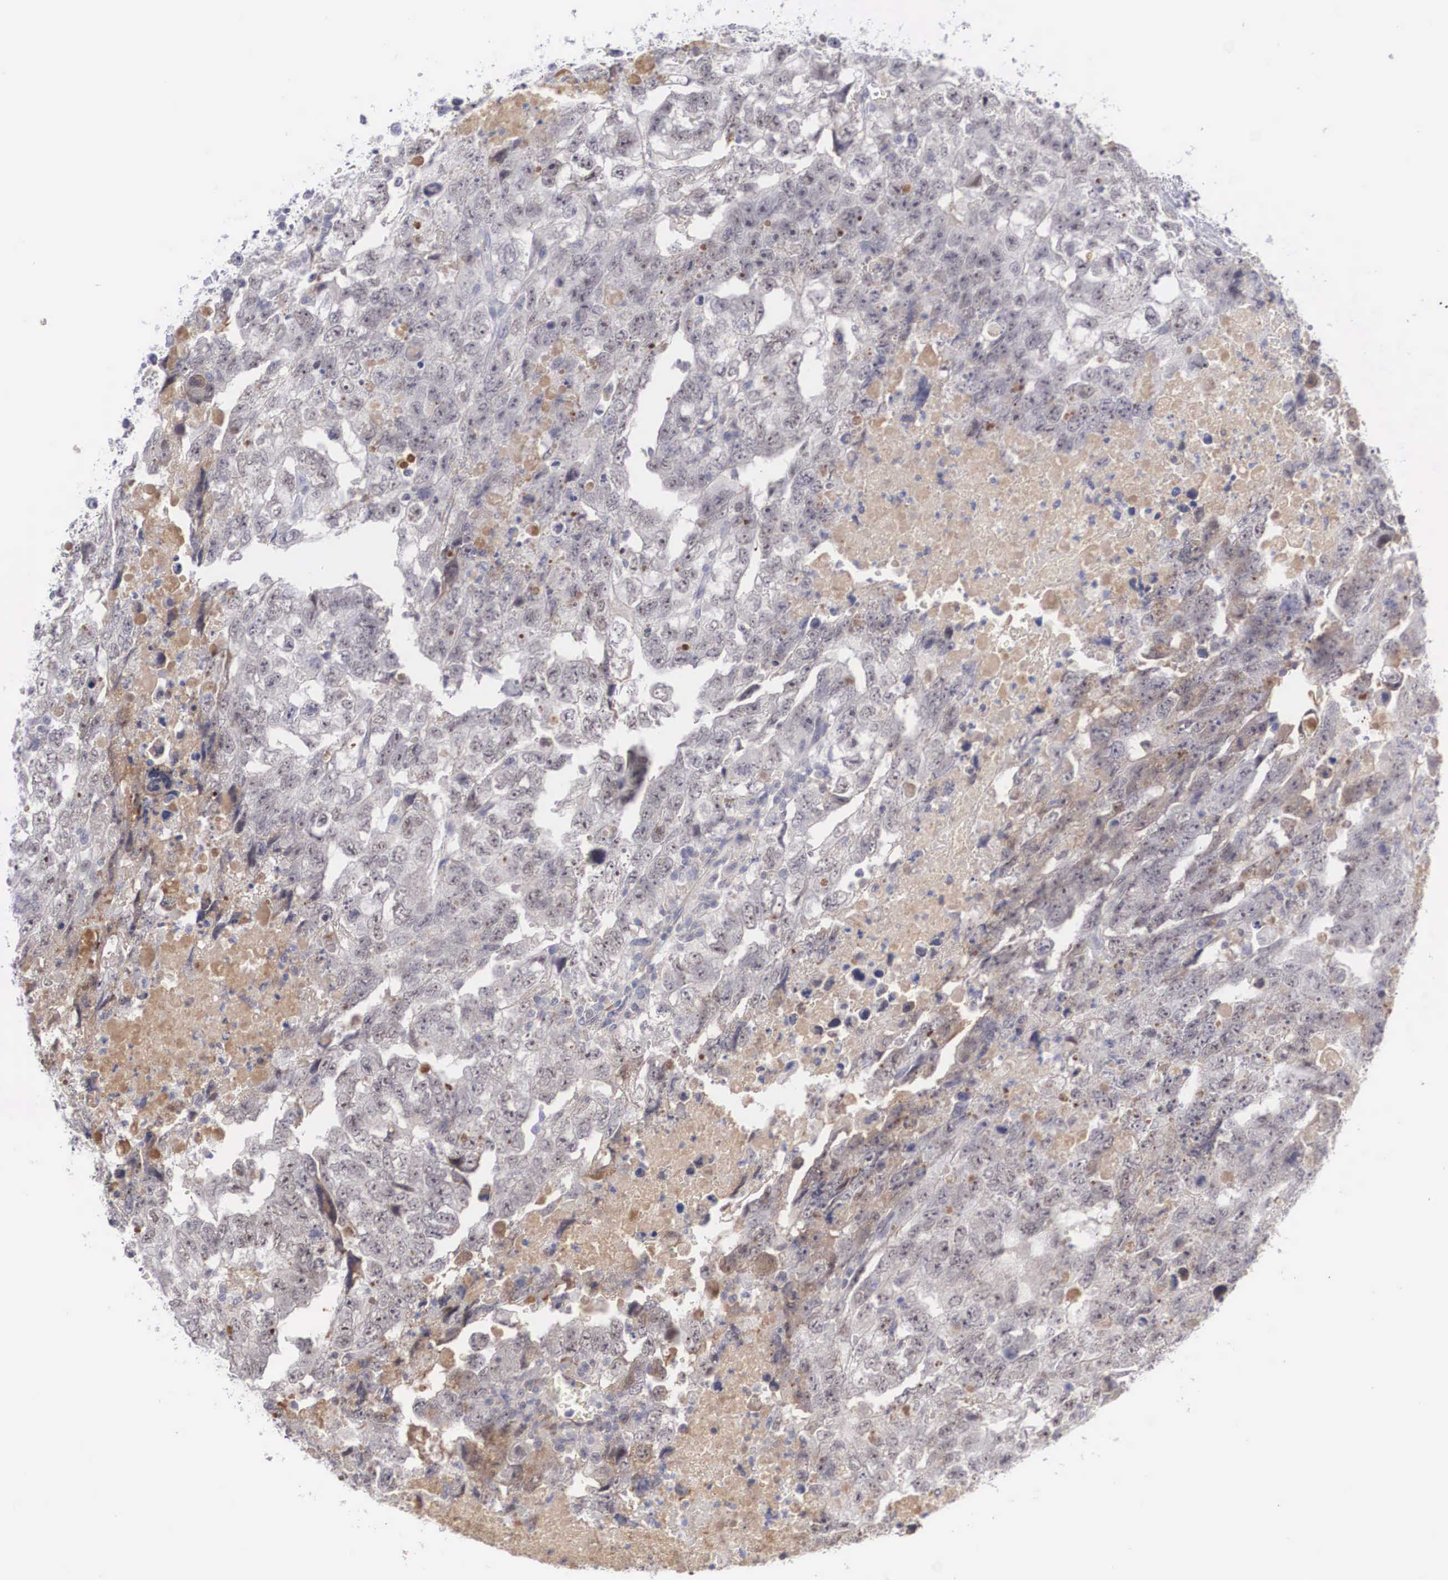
{"staining": {"intensity": "weak", "quantity": "<25%", "location": "nuclear"}, "tissue": "testis cancer", "cell_type": "Tumor cells", "image_type": "cancer", "snomed": [{"axis": "morphology", "description": "Carcinoma, Embryonal, NOS"}, {"axis": "topography", "description": "Testis"}], "caption": "This photomicrograph is of embryonal carcinoma (testis) stained with IHC to label a protein in brown with the nuclei are counter-stained blue. There is no positivity in tumor cells.", "gene": "RBPJ", "patient": {"sex": "male", "age": 36}}